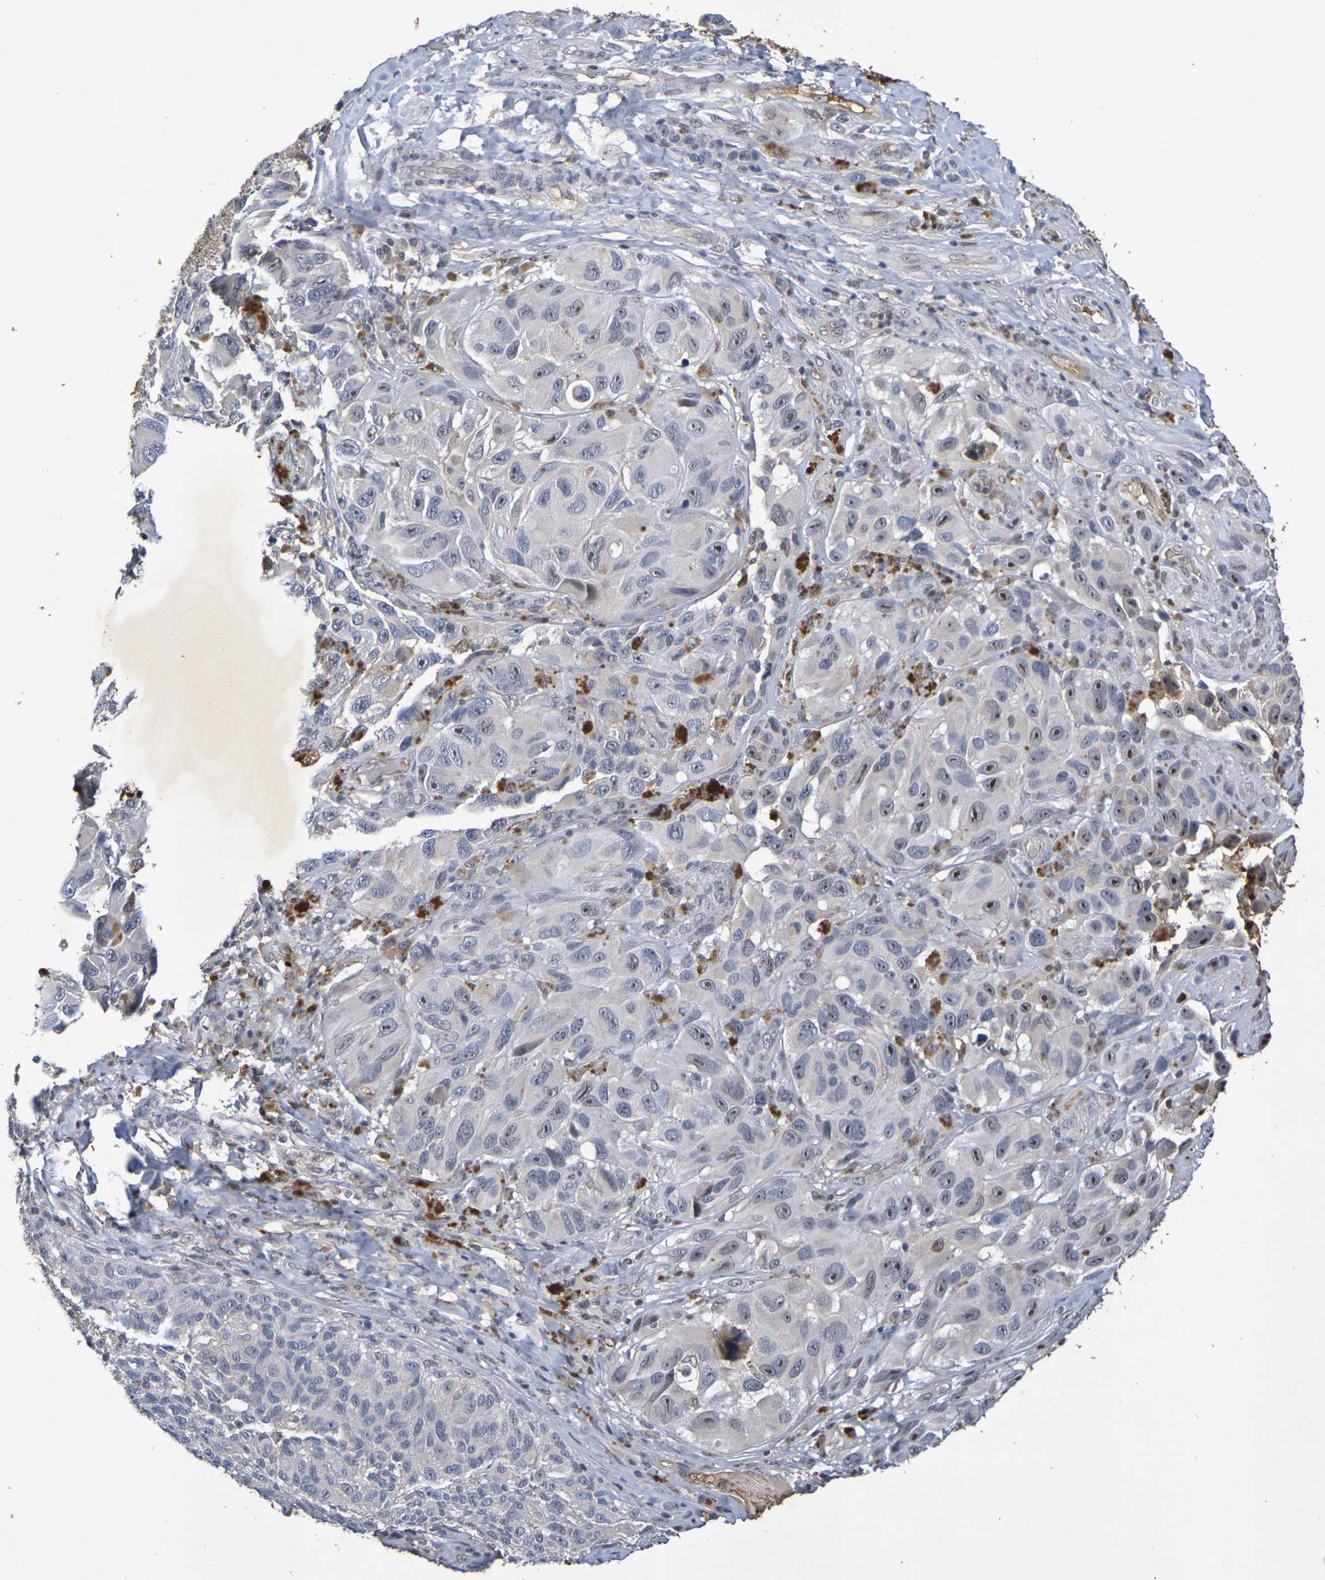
{"staining": {"intensity": "moderate", "quantity": "<25%", "location": "nuclear"}, "tissue": "melanoma", "cell_type": "Tumor cells", "image_type": "cancer", "snomed": [{"axis": "morphology", "description": "Malignant melanoma, NOS"}, {"axis": "topography", "description": "Skin"}], "caption": "Moderate nuclear expression is present in approximately <25% of tumor cells in malignant melanoma.", "gene": "TERF2", "patient": {"sex": "female", "age": 73}}